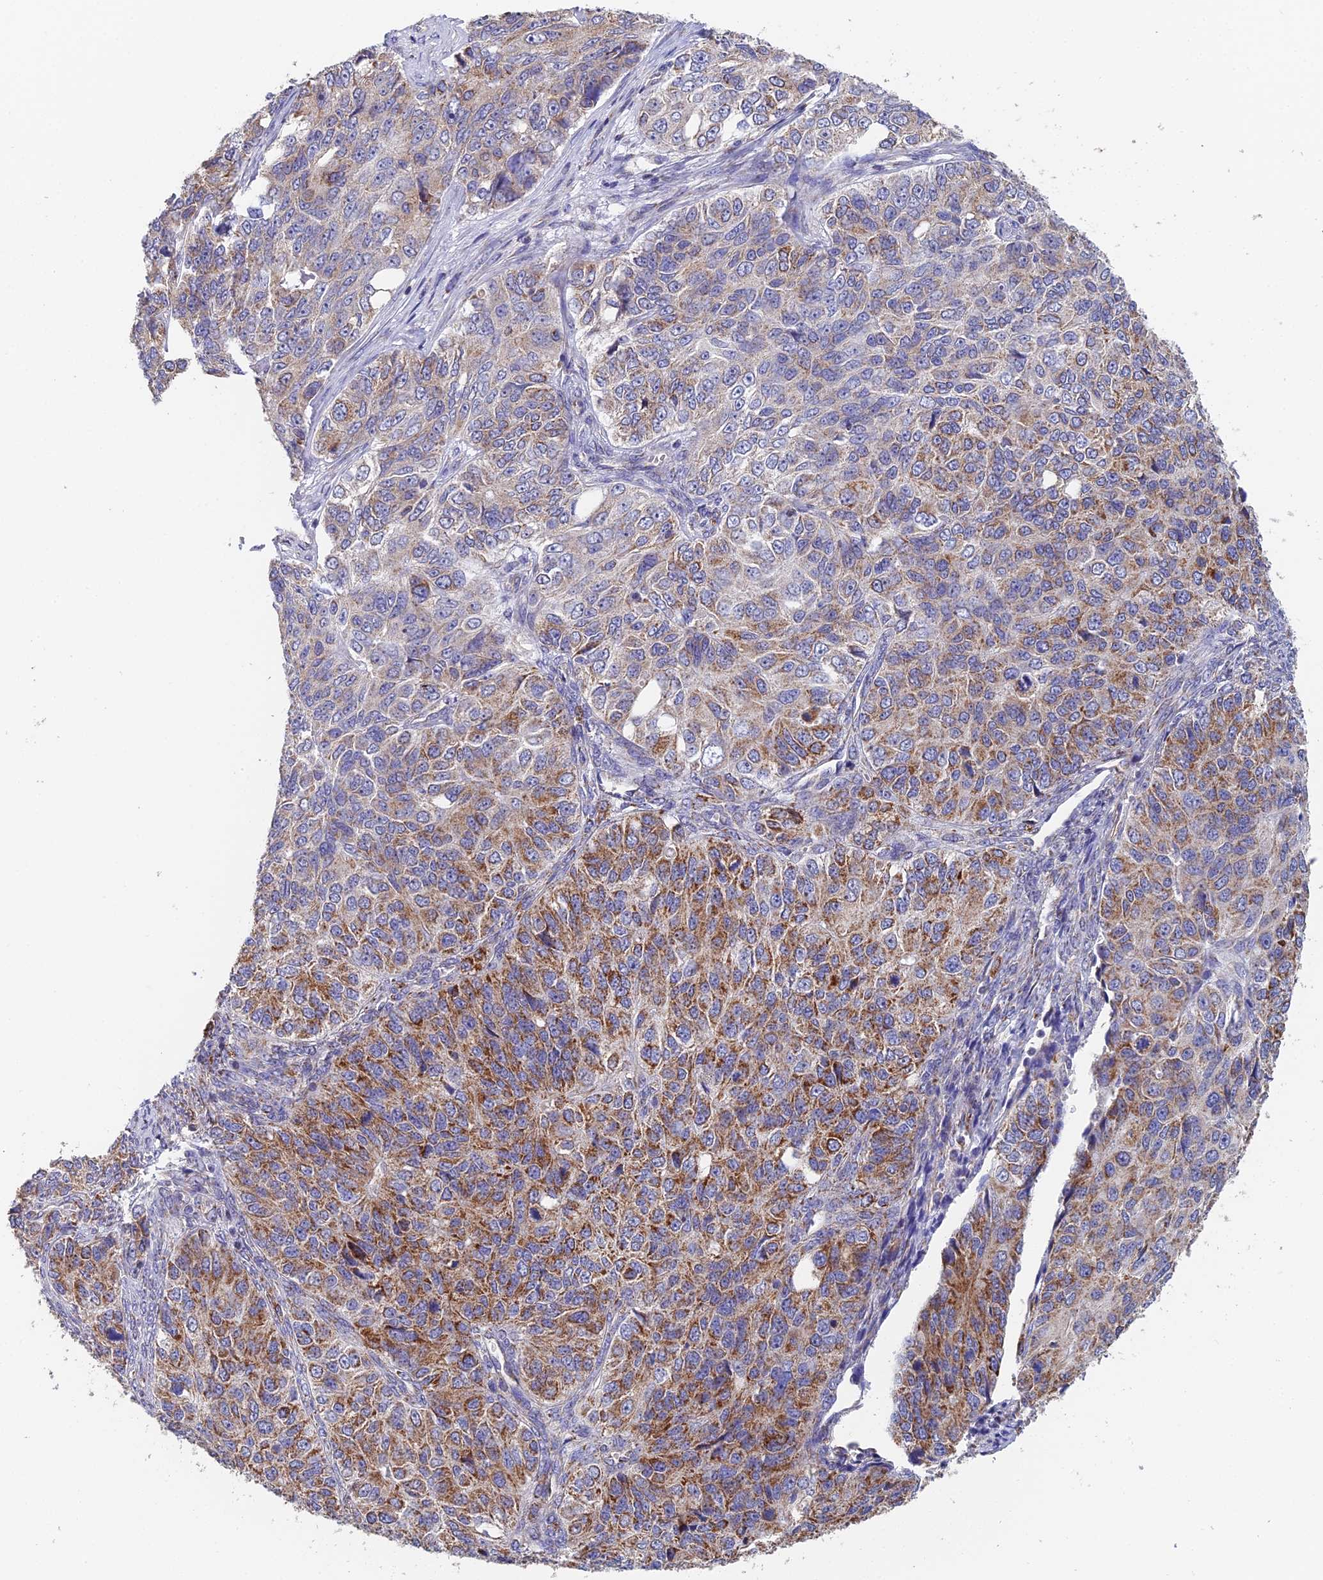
{"staining": {"intensity": "moderate", "quantity": "25%-75%", "location": "cytoplasmic/membranous"}, "tissue": "ovarian cancer", "cell_type": "Tumor cells", "image_type": "cancer", "snomed": [{"axis": "morphology", "description": "Carcinoma, endometroid"}, {"axis": "topography", "description": "Ovary"}], "caption": "Immunohistochemistry micrograph of neoplastic tissue: ovarian cancer stained using IHC reveals medium levels of moderate protein expression localized specifically in the cytoplasmic/membranous of tumor cells, appearing as a cytoplasmic/membranous brown color.", "gene": "ECSIT", "patient": {"sex": "female", "age": 51}}